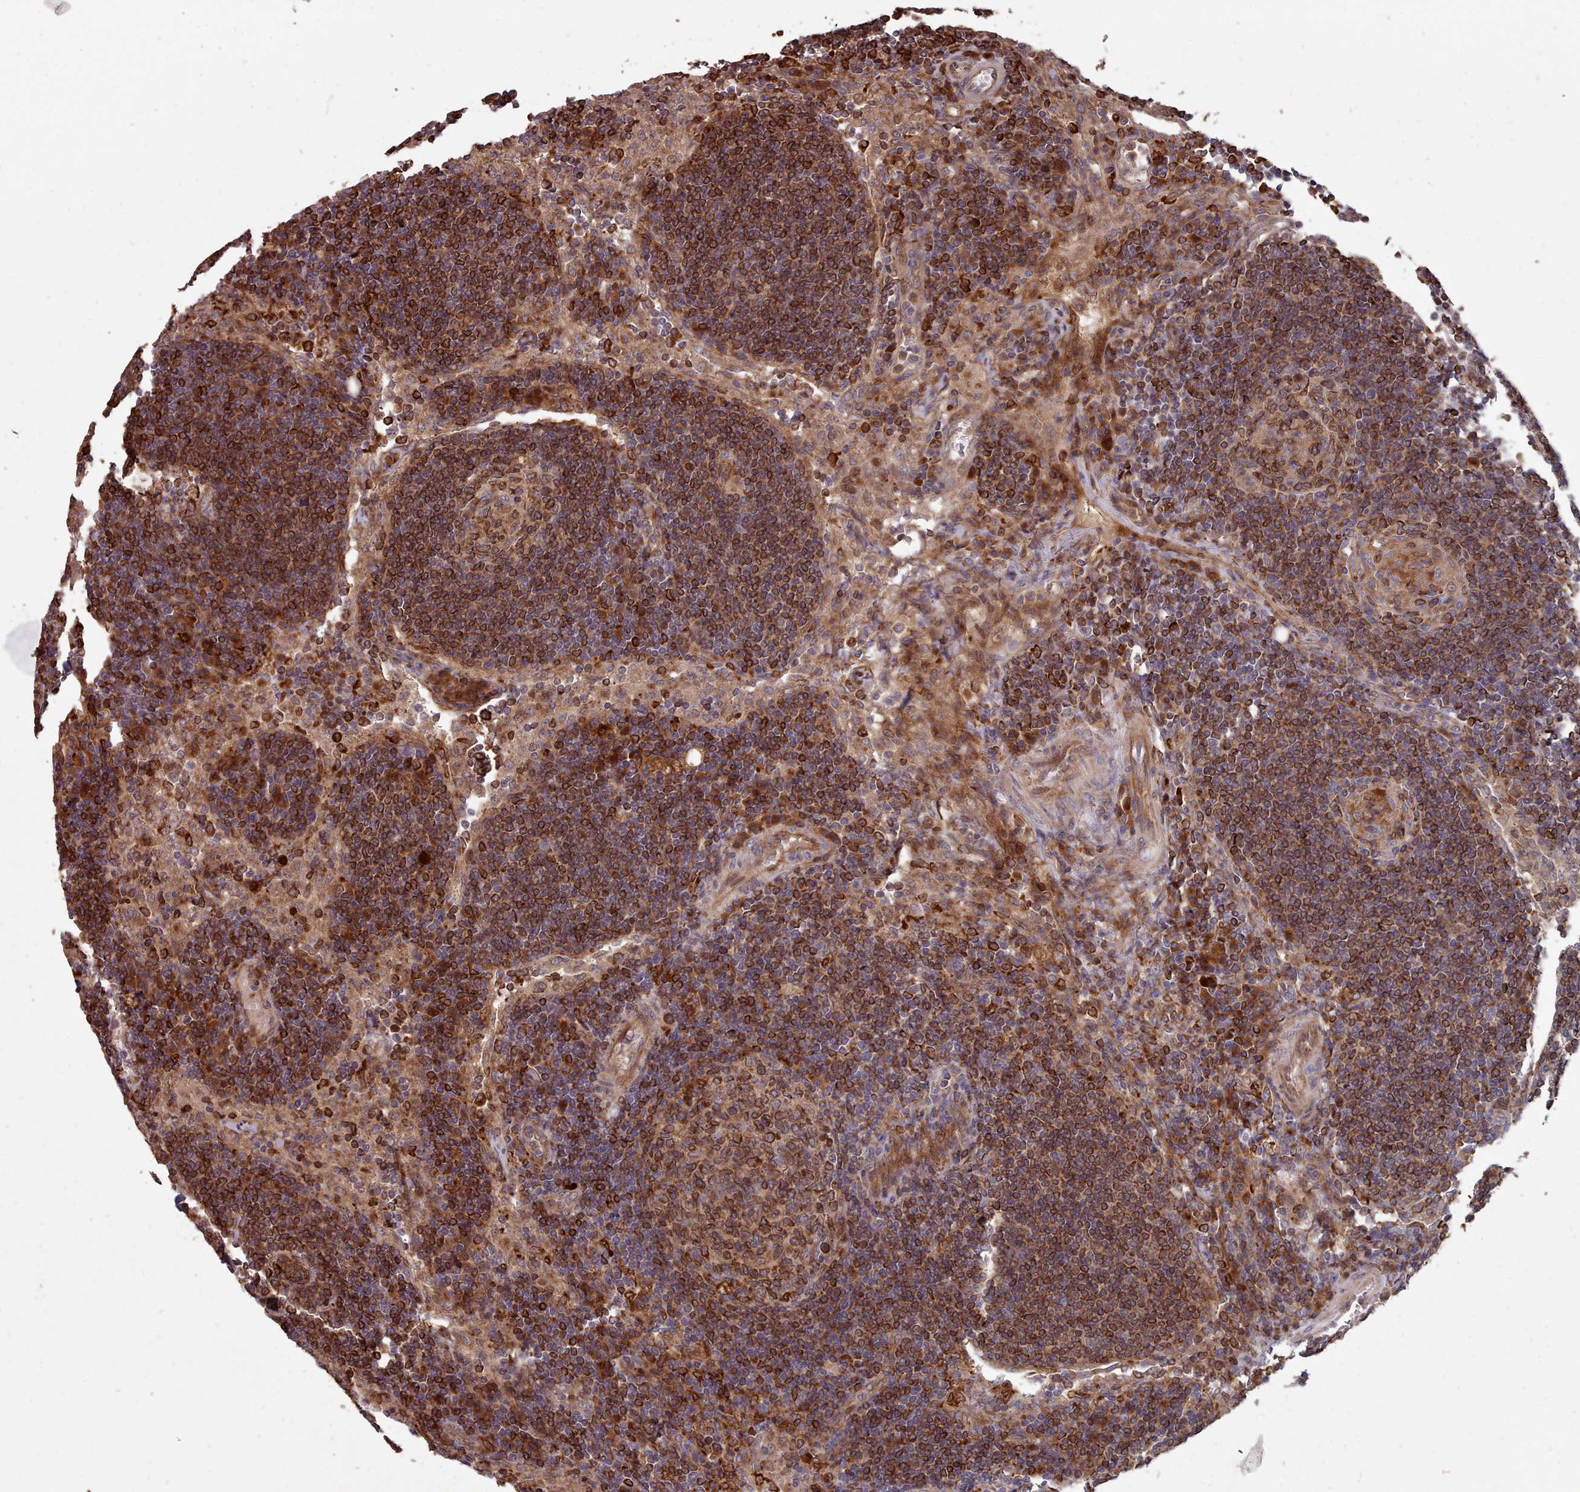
{"staining": {"intensity": "strong", "quantity": ">75%", "location": "cytoplasmic/membranous"}, "tissue": "lymph node", "cell_type": "Germinal center cells", "image_type": "normal", "snomed": [{"axis": "morphology", "description": "Normal tissue, NOS"}, {"axis": "topography", "description": "Lymph node"}], "caption": "Immunohistochemical staining of benign lymph node demonstrates high levels of strong cytoplasmic/membranous positivity in about >75% of germinal center cells. (Brightfield microscopy of DAB IHC at high magnification).", "gene": "THSD7B", "patient": {"sex": "female", "age": 73}}